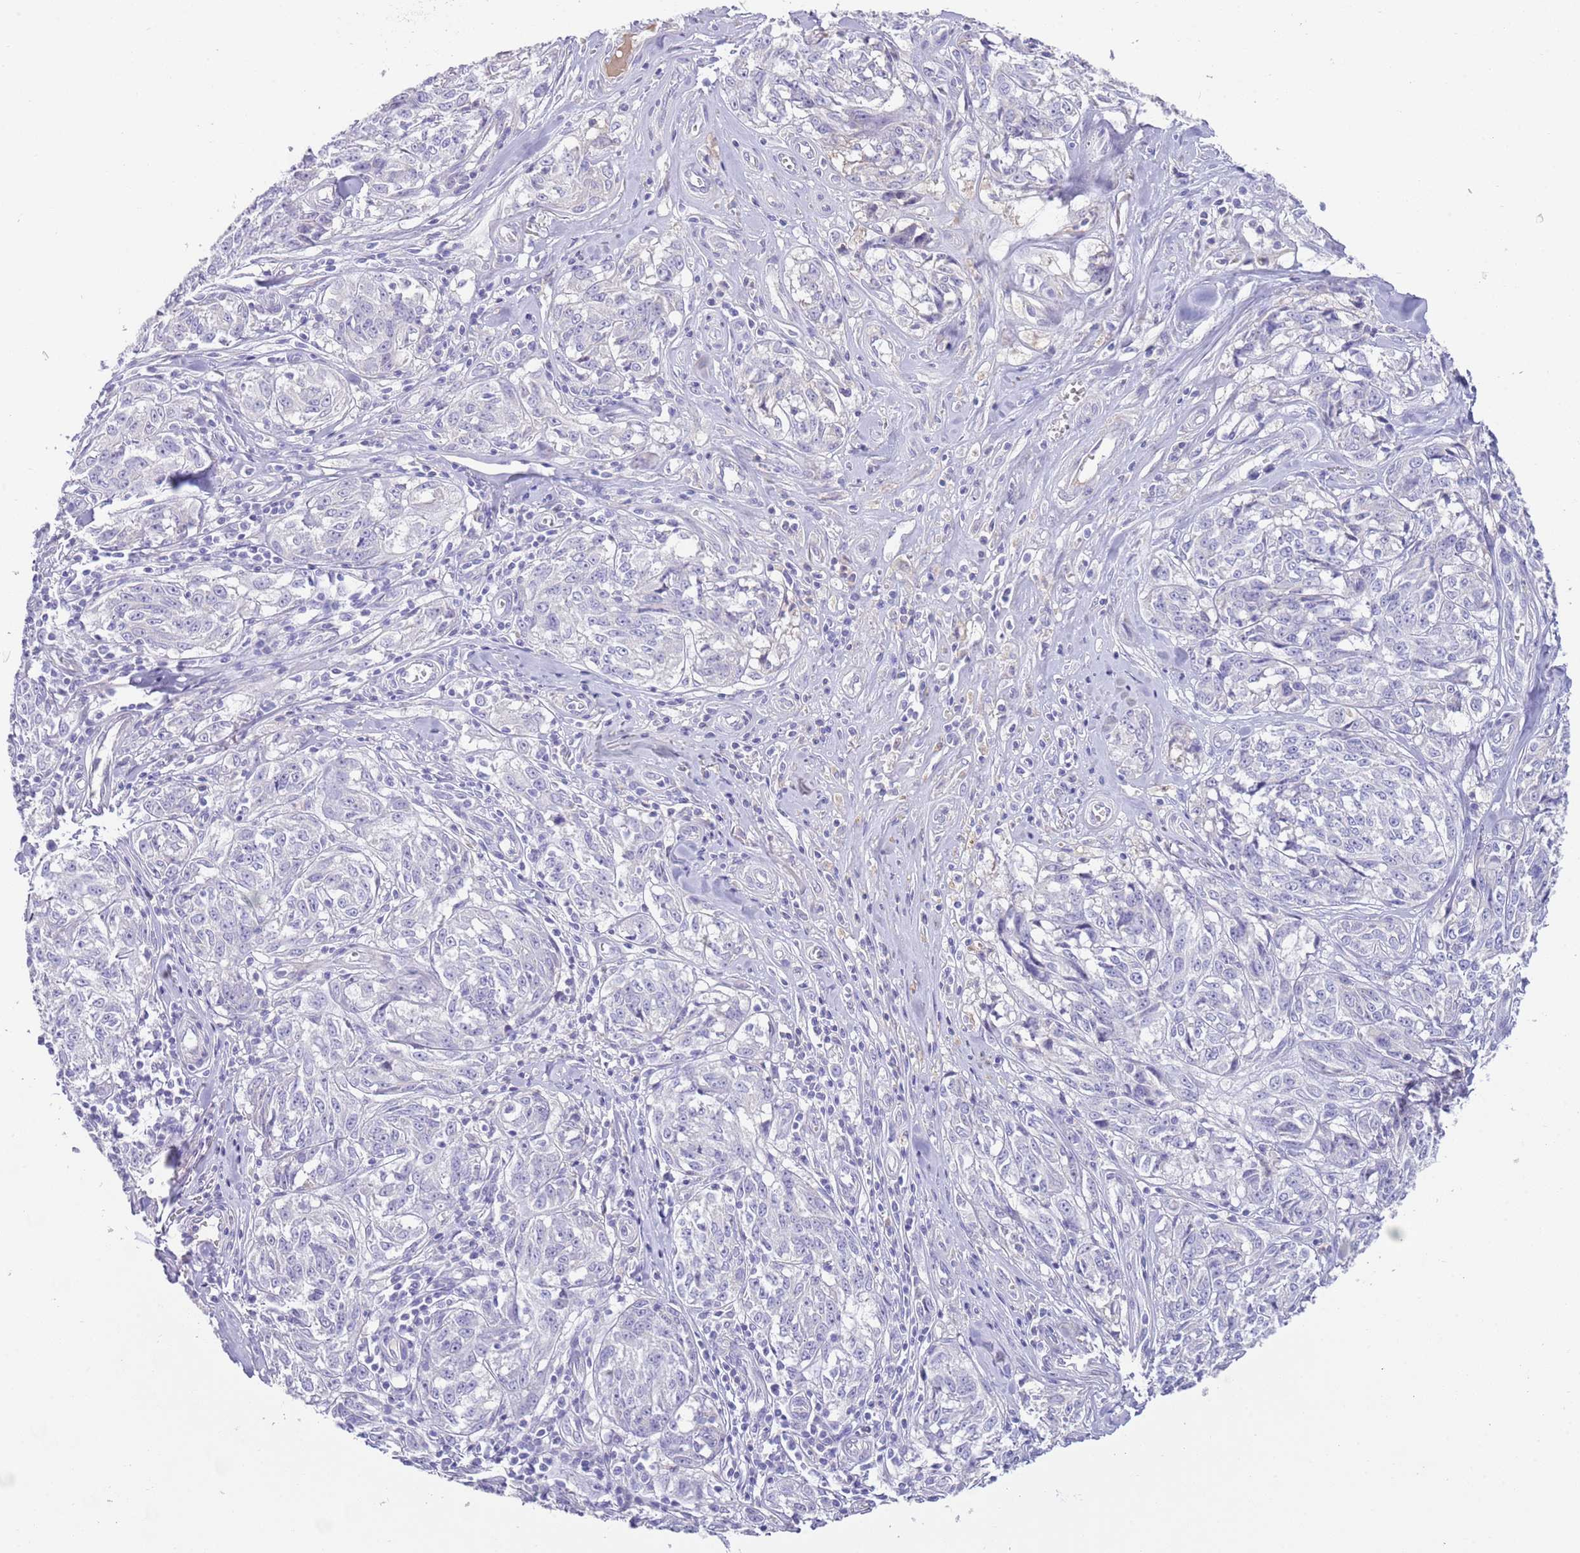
{"staining": {"intensity": "negative", "quantity": "none", "location": "none"}, "tissue": "melanoma", "cell_type": "Tumor cells", "image_type": "cancer", "snomed": [{"axis": "morphology", "description": "Normal tissue, NOS"}, {"axis": "morphology", "description": "Malignant melanoma, NOS"}, {"axis": "topography", "description": "Skin"}], "caption": "This is an immunohistochemistry histopathology image of human melanoma. There is no positivity in tumor cells.", "gene": "IGFL4", "patient": {"sex": "female", "age": 64}}